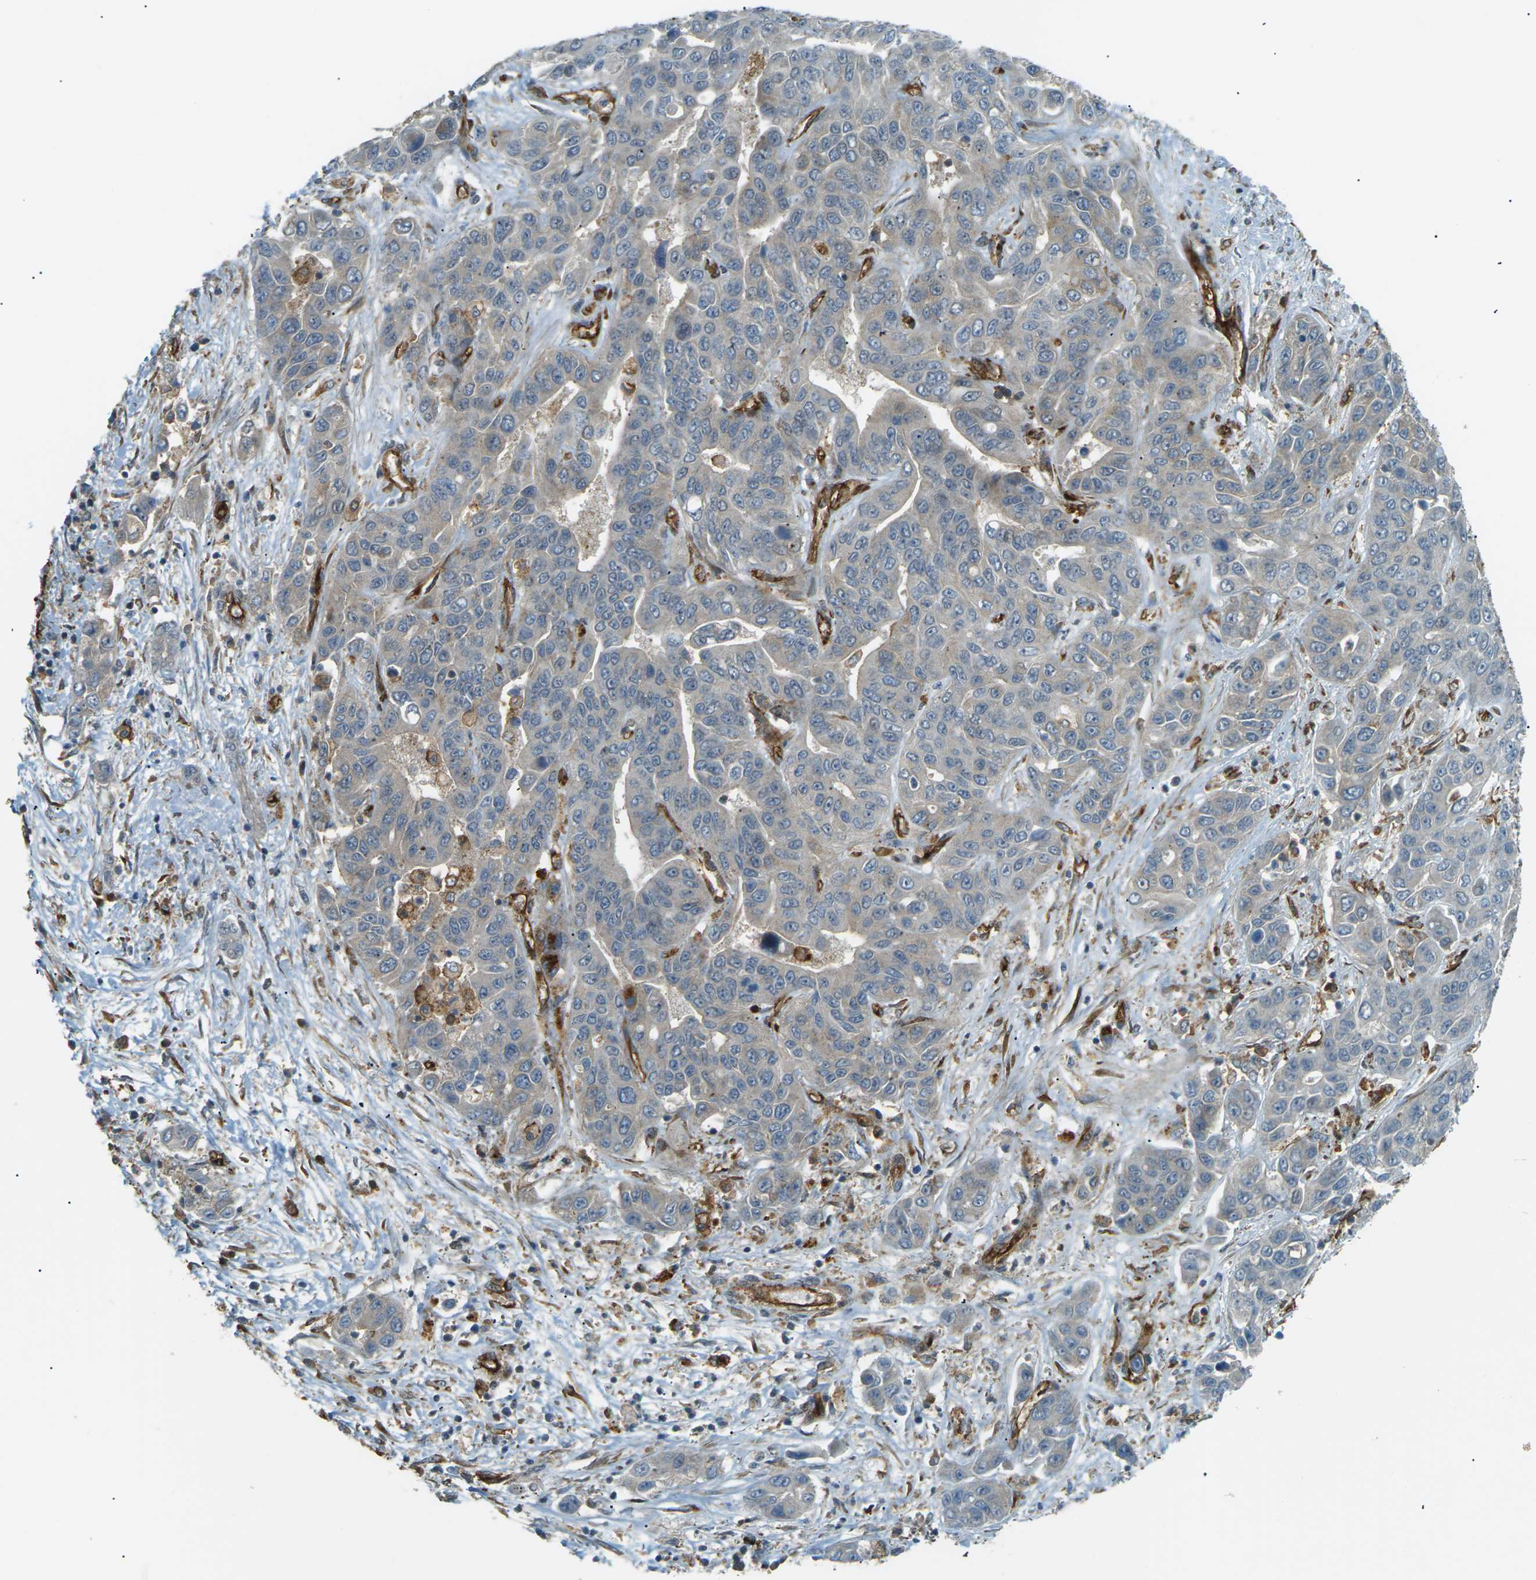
{"staining": {"intensity": "weak", "quantity": ">75%", "location": "cytoplasmic/membranous"}, "tissue": "liver cancer", "cell_type": "Tumor cells", "image_type": "cancer", "snomed": [{"axis": "morphology", "description": "Cholangiocarcinoma"}, {"axis": "topography", "description": "Liver"}], "caption": "Cholangiocarcinoma (liver) stained for a protein shows weak cytoplasmic/membranous positivity in tumor cells.", "gene": "S1PR1", "patient": {"sex": "female", "age": 52}}